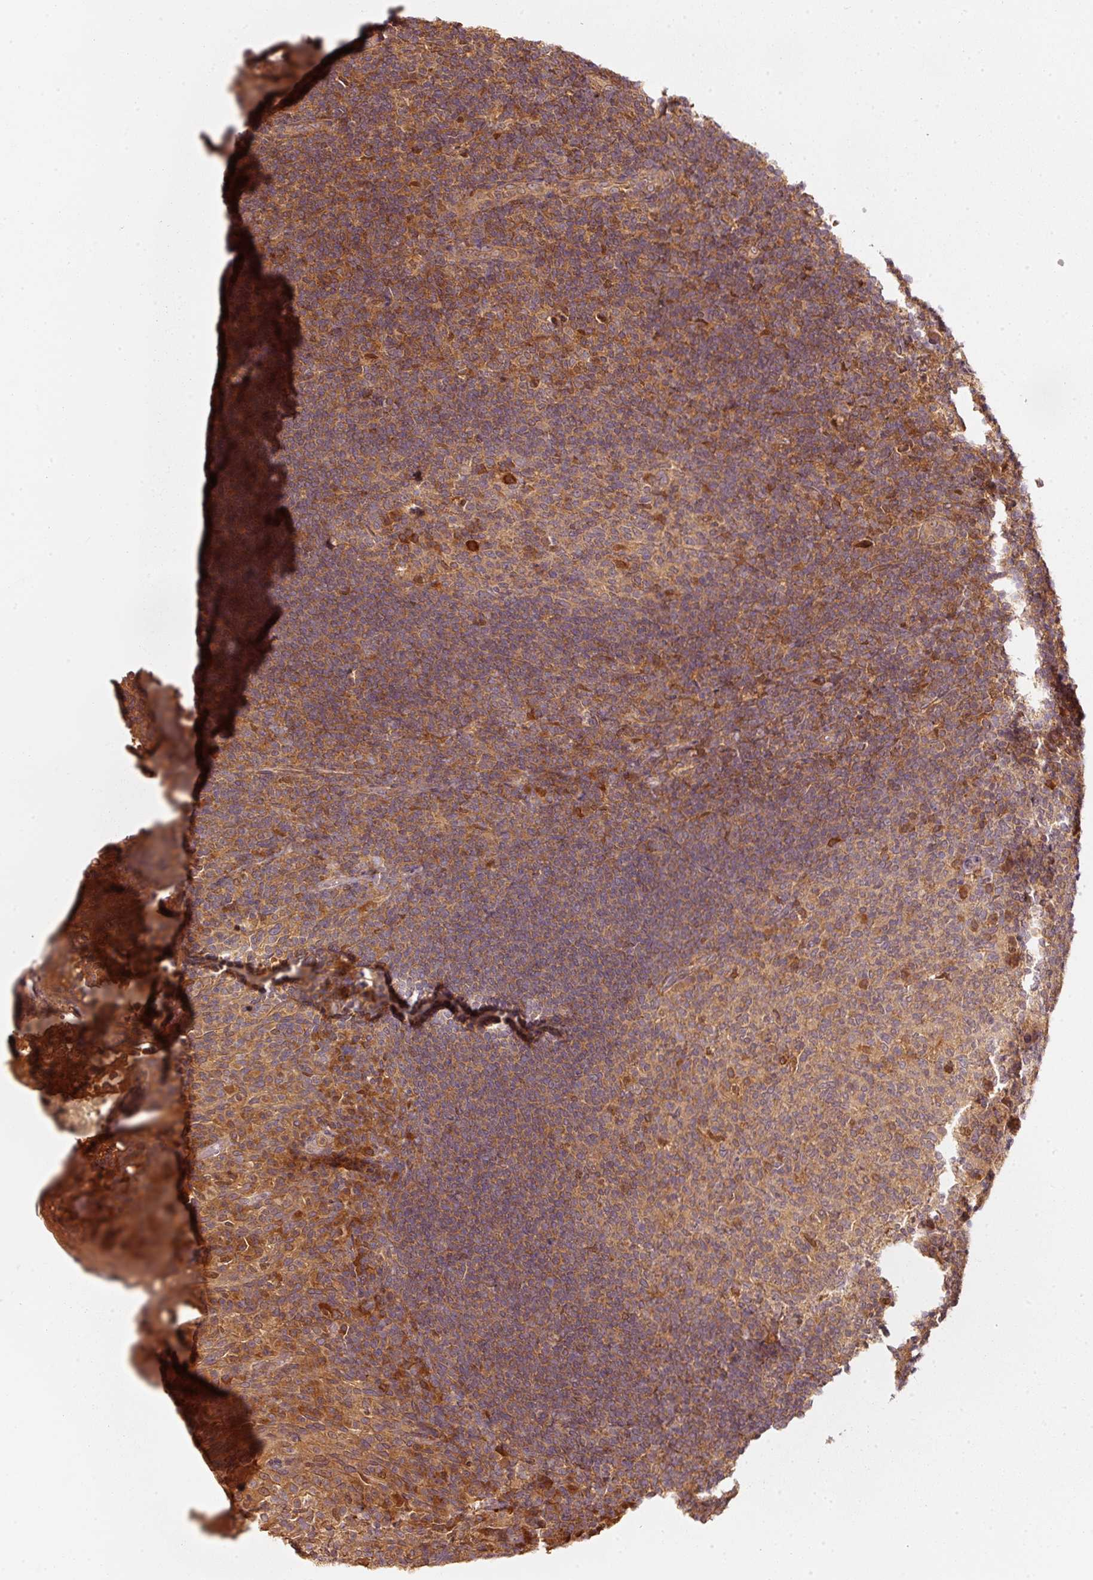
{"staining": {"intensity": "moderate", "quantity": "25%-75%", "location": "cytoplasmic/membranous"}, "tissue": "tonsil", "cell_type": "Germinal center cells", "image_type": "normal", "snomed": [{"axis": "morphology", "description": "Normal tissue, NOS"}, {"axis": "topography", "description": "Tonsil"}], "caption": "This photomicrograph demonstrates immunohistochemistry (IHC) staining of normal tonsil, with medium moderate cytoplasmic/membranous expression in approximately 25%-75% of germinal center cells.", "gene": "RRAS2", "patient": {"sex": "female", "age": 10}}